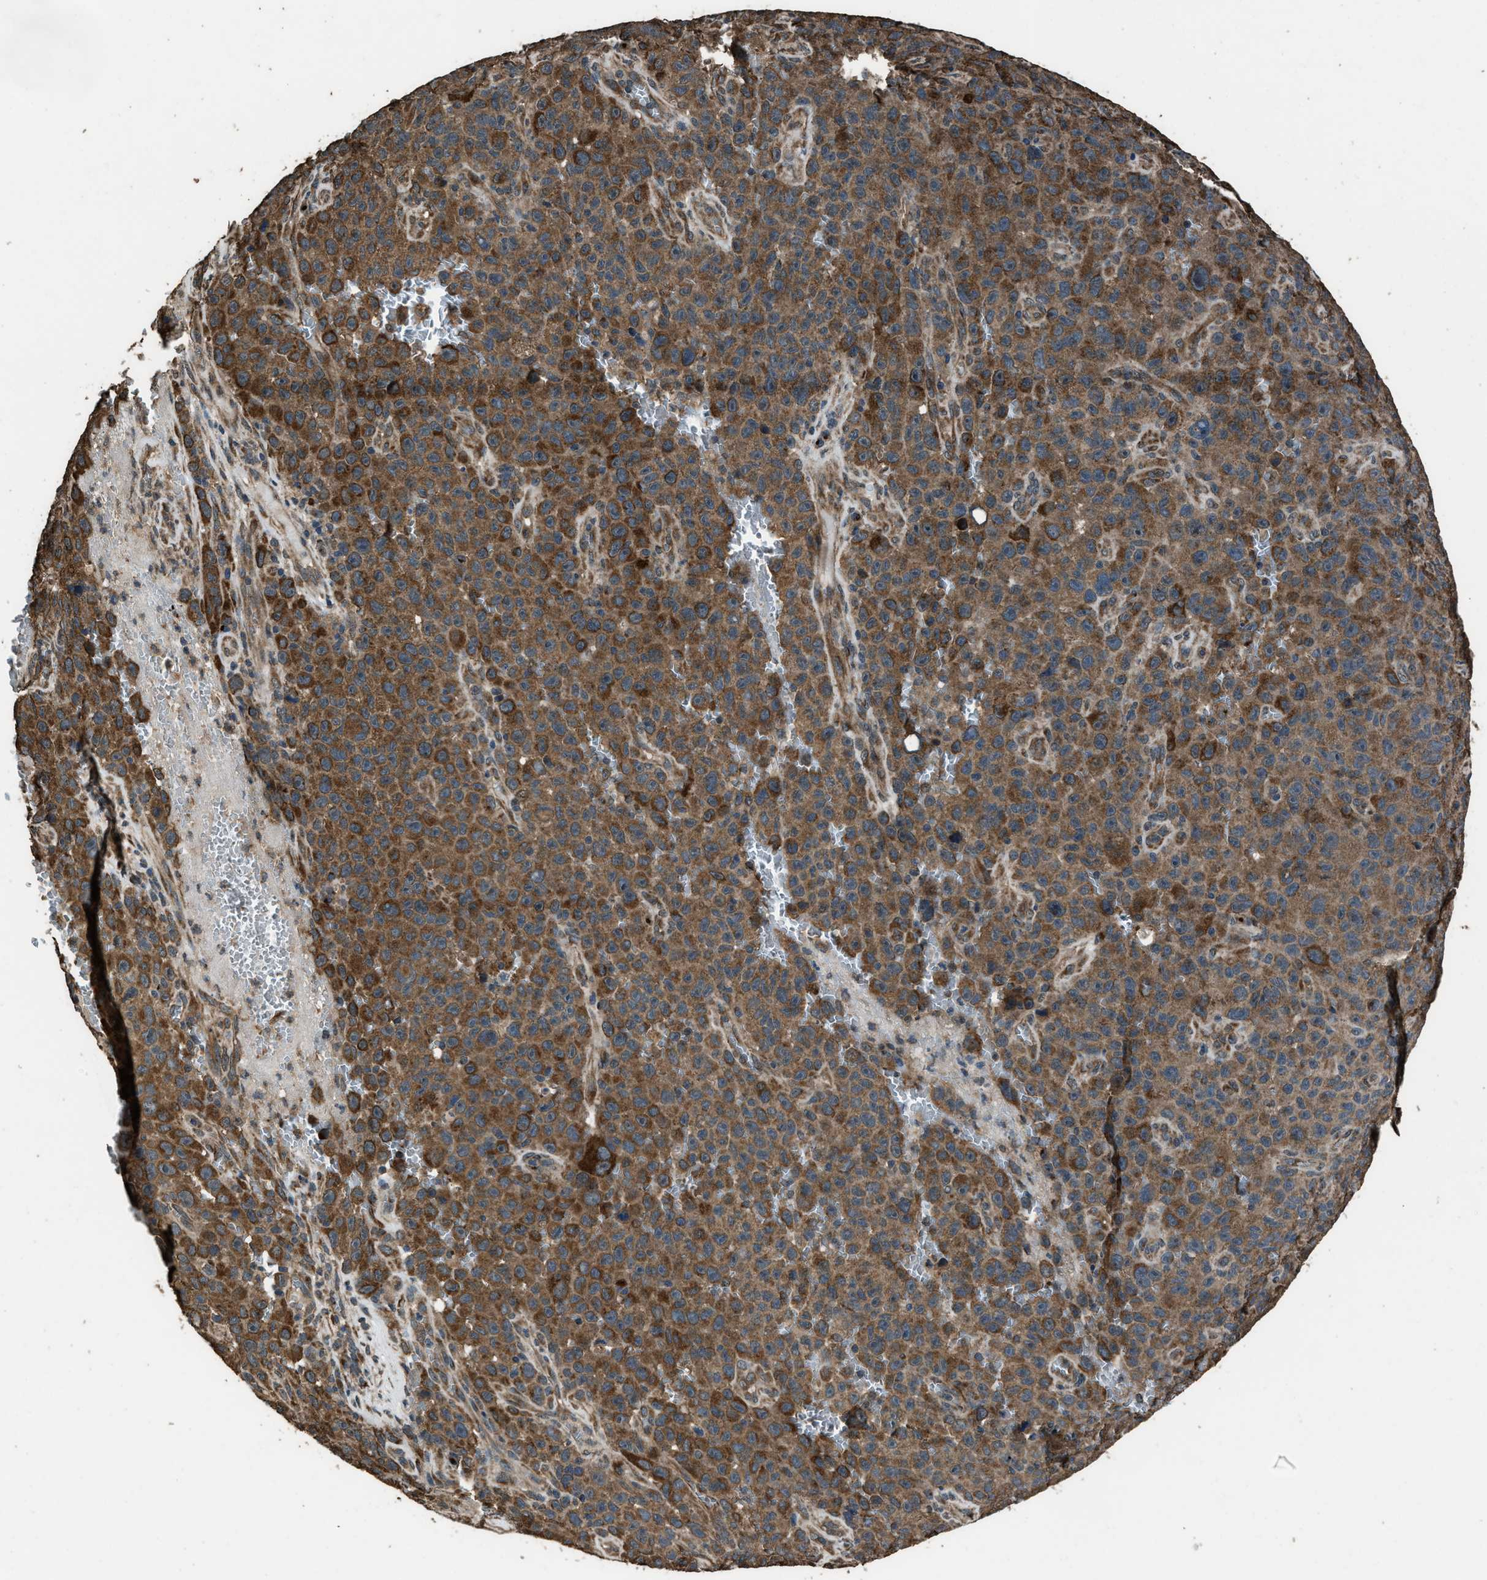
{"staining": {"intensity": "strong", "quantity": ">75%", "location": "cytoplasmic/membranous"}, "tissue": "melanoma", "cell_type": "Tumor cells", "image_type": "cancer", "snomed": [{"axis": "morphology", "description": "Malignant melanoma, NOS"}, {"axis": "topography", "description": "Skin"}], "caption": "Melanoma tissue shows strong cytoplasmic/membranous positivity in about >75% of tumor cells", "gene": "SLC38A10", "patient": {"sex": "female", "age": 82}}